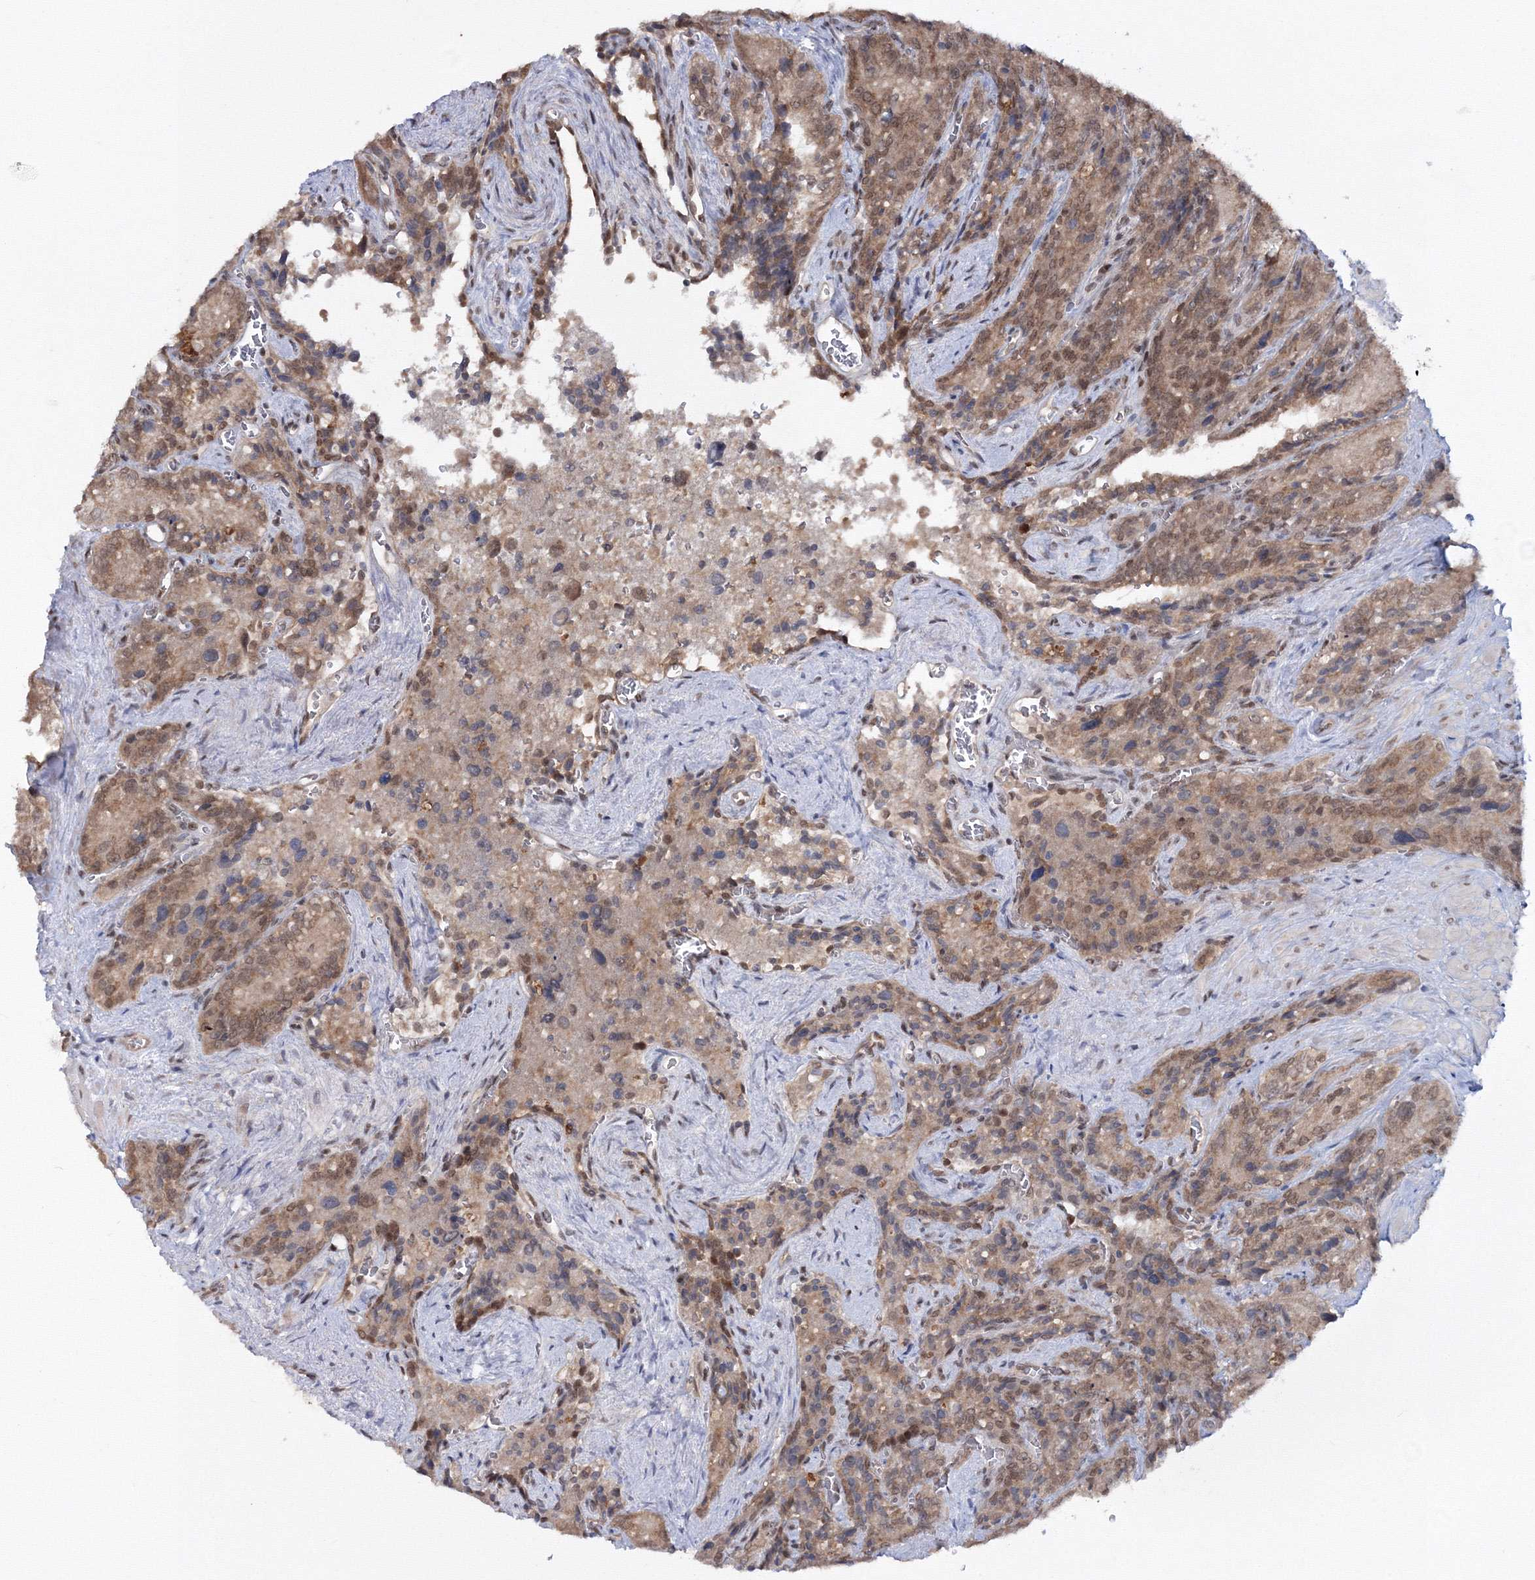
{"staining": {"intensity": "moderate", "quantity": ">75%", "location": "cytoplasmic/membranous,nuclear"}, "tissue": "seminal vesicle", "cell_type": "Glandular cells", "image_type": "normal", "snomed": [{"axis": "morphology", "description": "Normal tissue, NOS"}, {"axis": "topography", "description": "Seminal veicle"}], "caption": "A photomicrograph of seminal vesicle stained for a protein reveals moderate cytoplasmic/membranous,nuclear brown staining in glandular cells. The protein of interest is shown in brown color, while the nuclei are stained blue.", "gene": "ZFAND6", "patient": {"sex": "male", "age": 62}}